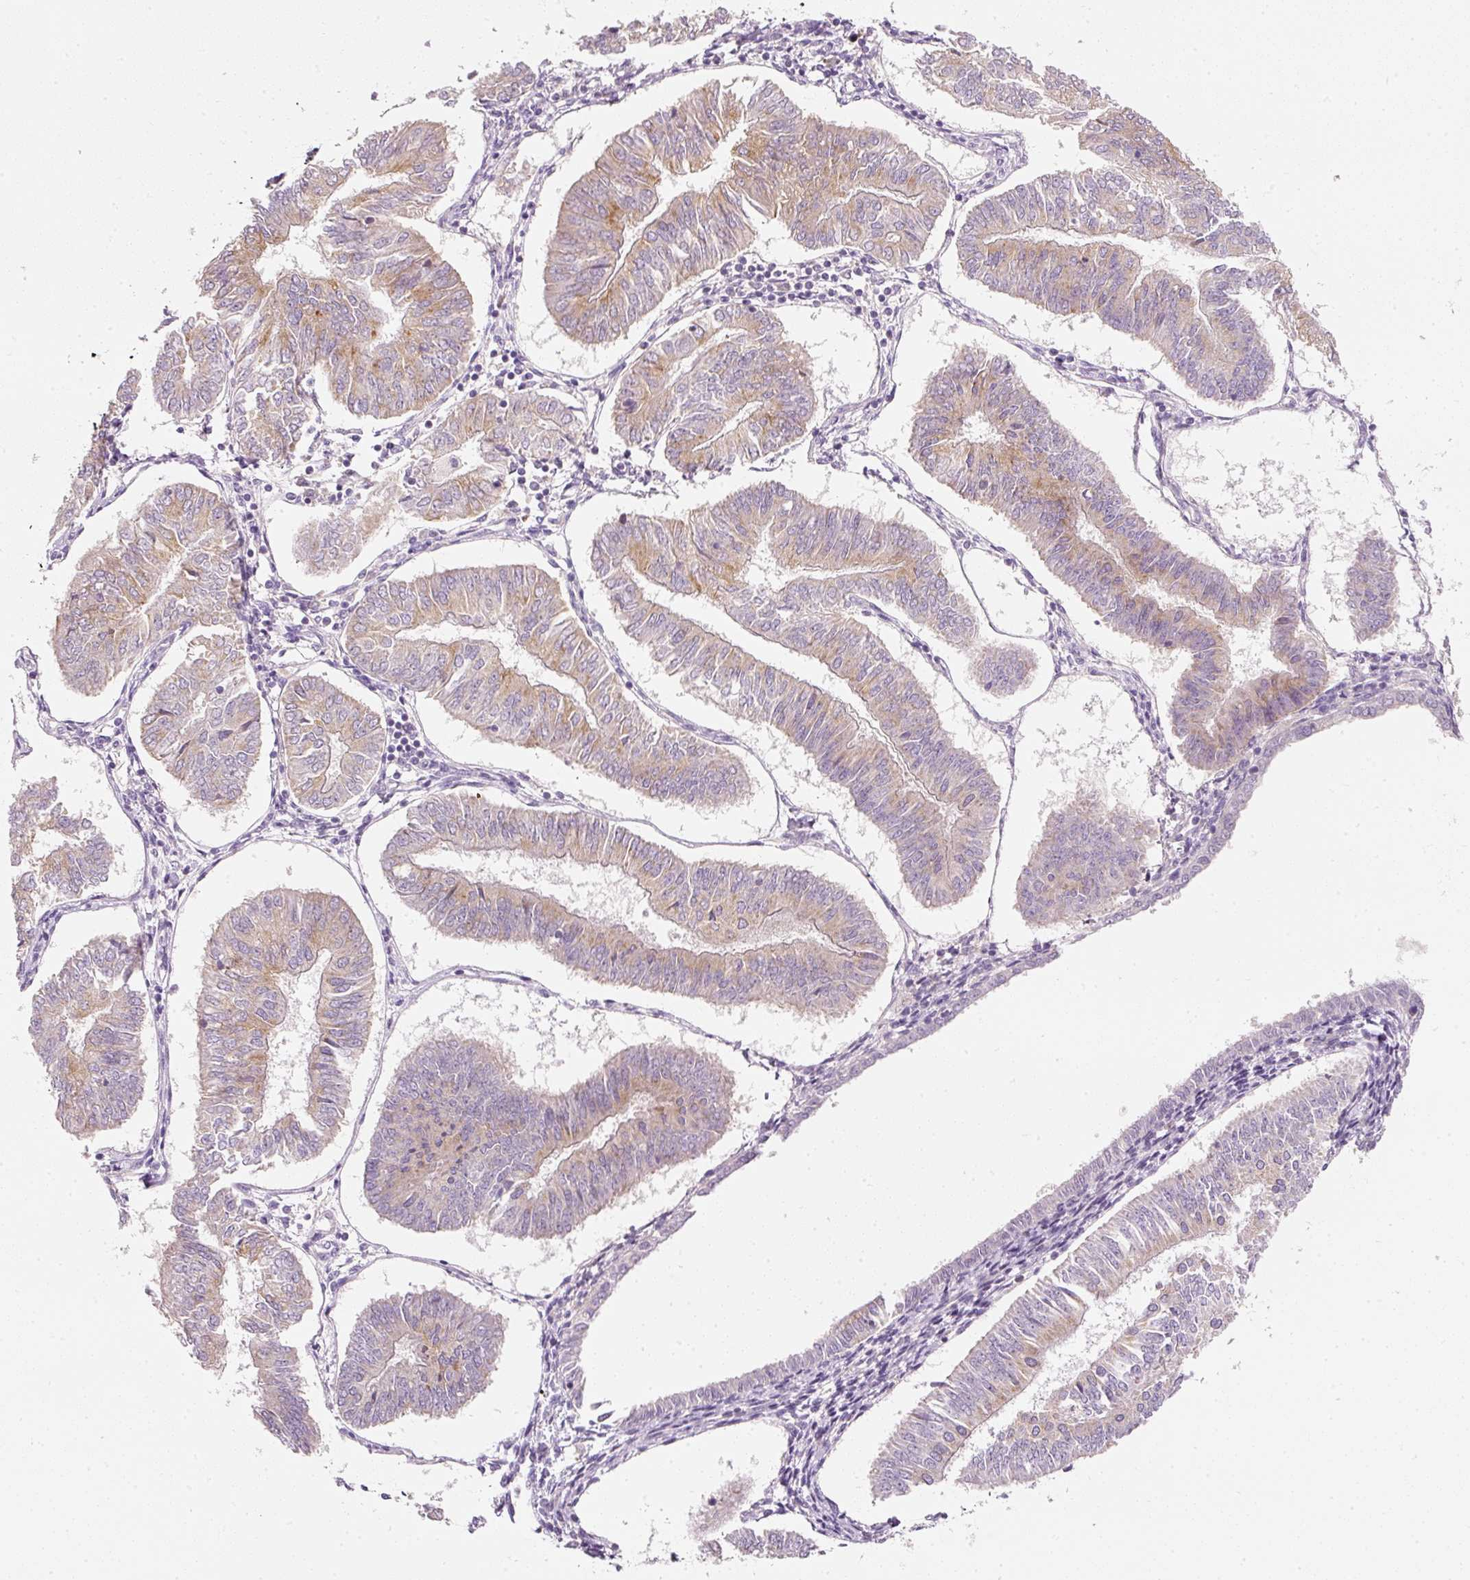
{"staining": {"intensity": "weak", "quantity": "25%-75%", "location": "cytoplasmic/membranous"}, "tissue": "endometrial cancer", "cell_type": "Tumor cells", "image_type": "cancer", "snomed": [{"axis": "morphology", "description": "Adenocarcinoma, NOS"}, {"axis": "topography", "description": "Endometrium"}], "caption": "Immunohistochemical staining of endometrial cancer (adenocarcinoma) exhibits low levels of weak cytoplasmic/membranous staining in approximately 25%-75% of tumor cells.", "gene": "RNF167", "patient": {"sex": "female", "age": 58}}